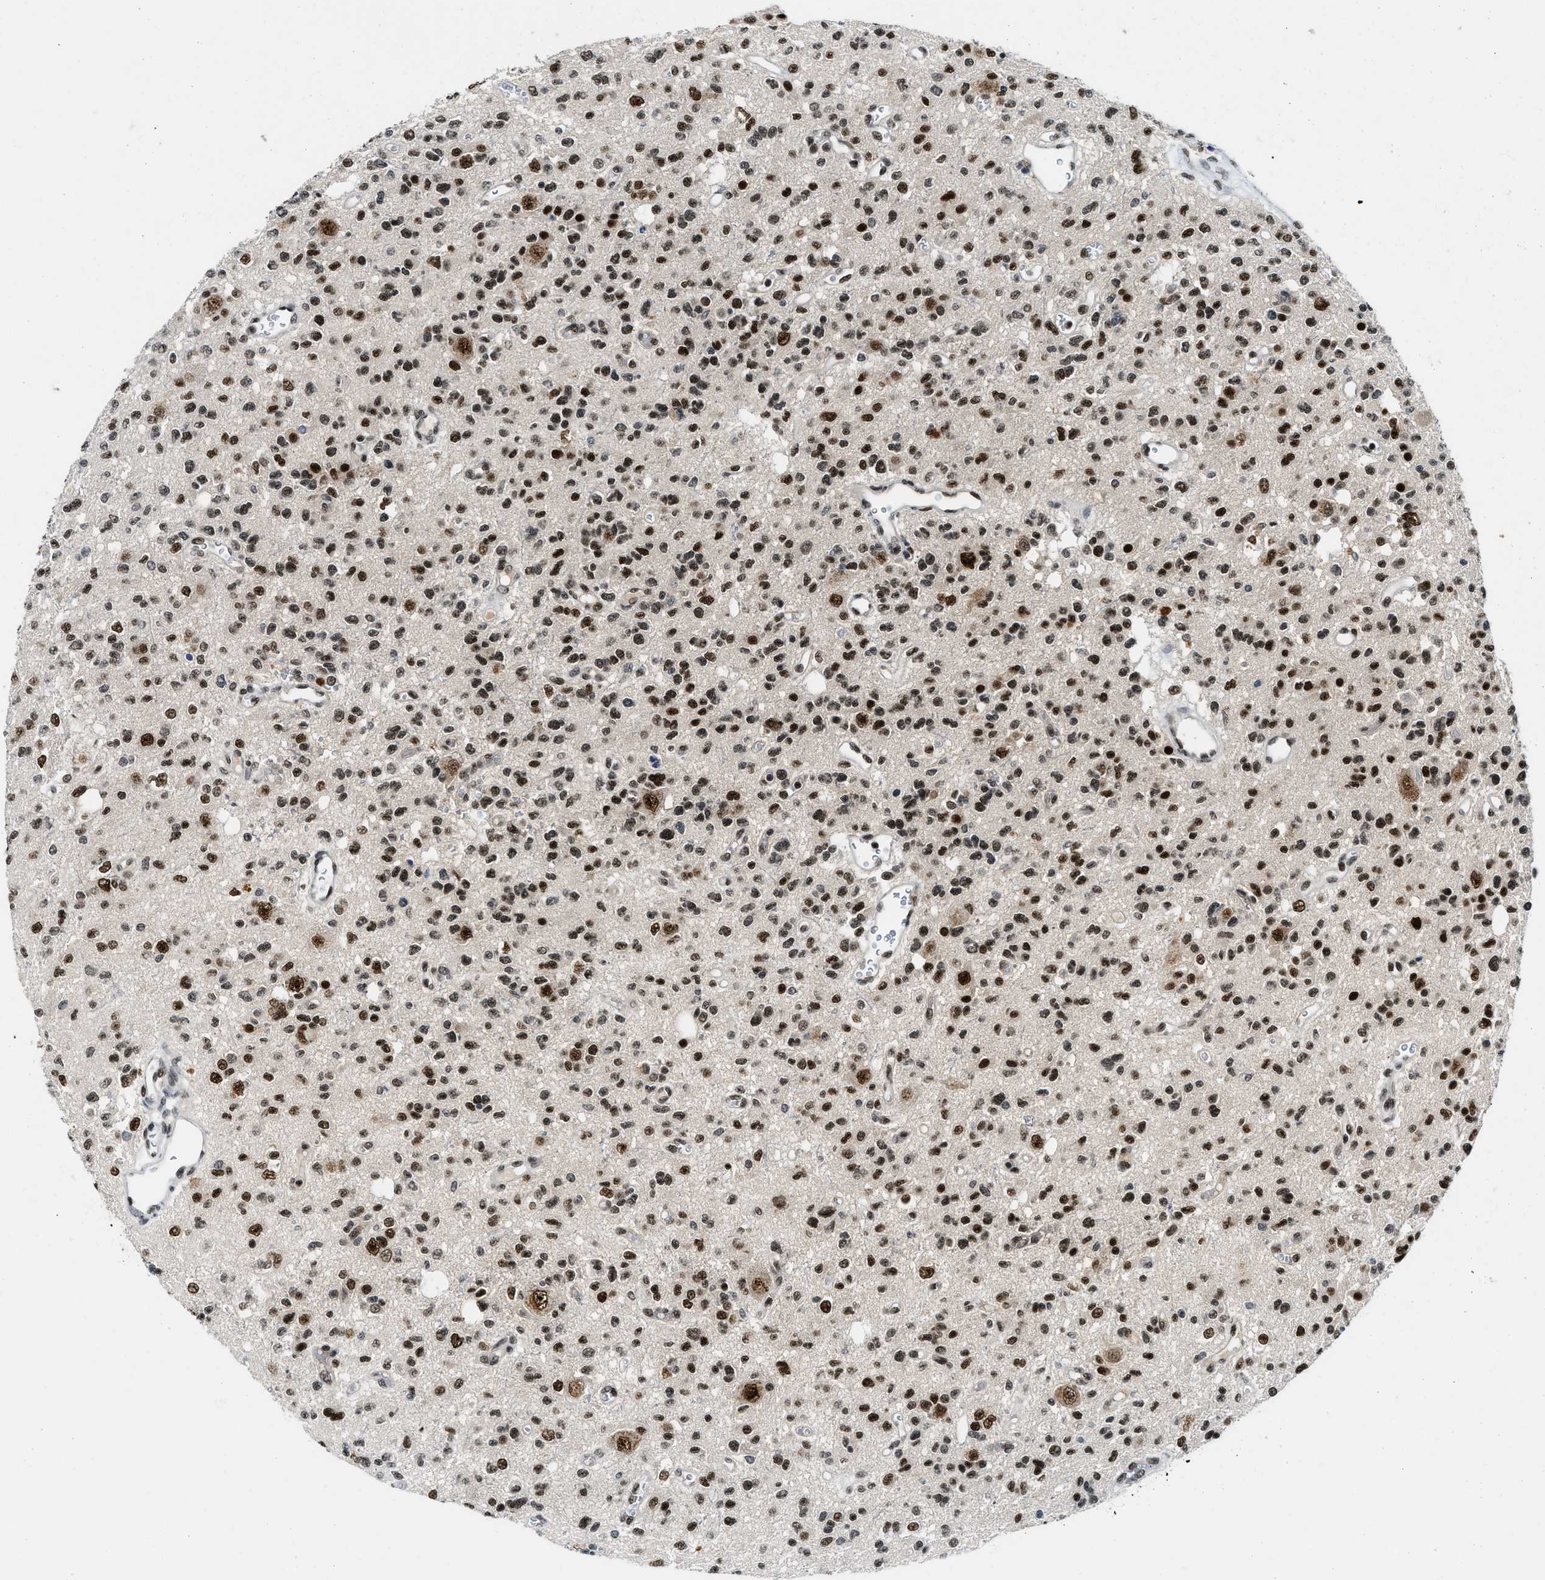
{"staining": {"intensity": "strong", "quantity": "25%-75%", "location": "nuclear"}, "tissue": "glioma", "cell_type": "Tumor cells", "image_type": "cancer", "snomed": [{"axis": "morphology", "description": "Glioma, malignant, Low grade"}, {"axis": "topography", "description": "Brain"}], "caption": "High-power microscopy captured an immunohistochemistry (IHC) photomicrograph of glioma, revealing strong nuclear expression in about 25%-75% of tumor cells.", "gene": "NCOA1", "patient": {"sex": "male", "age": 38}}